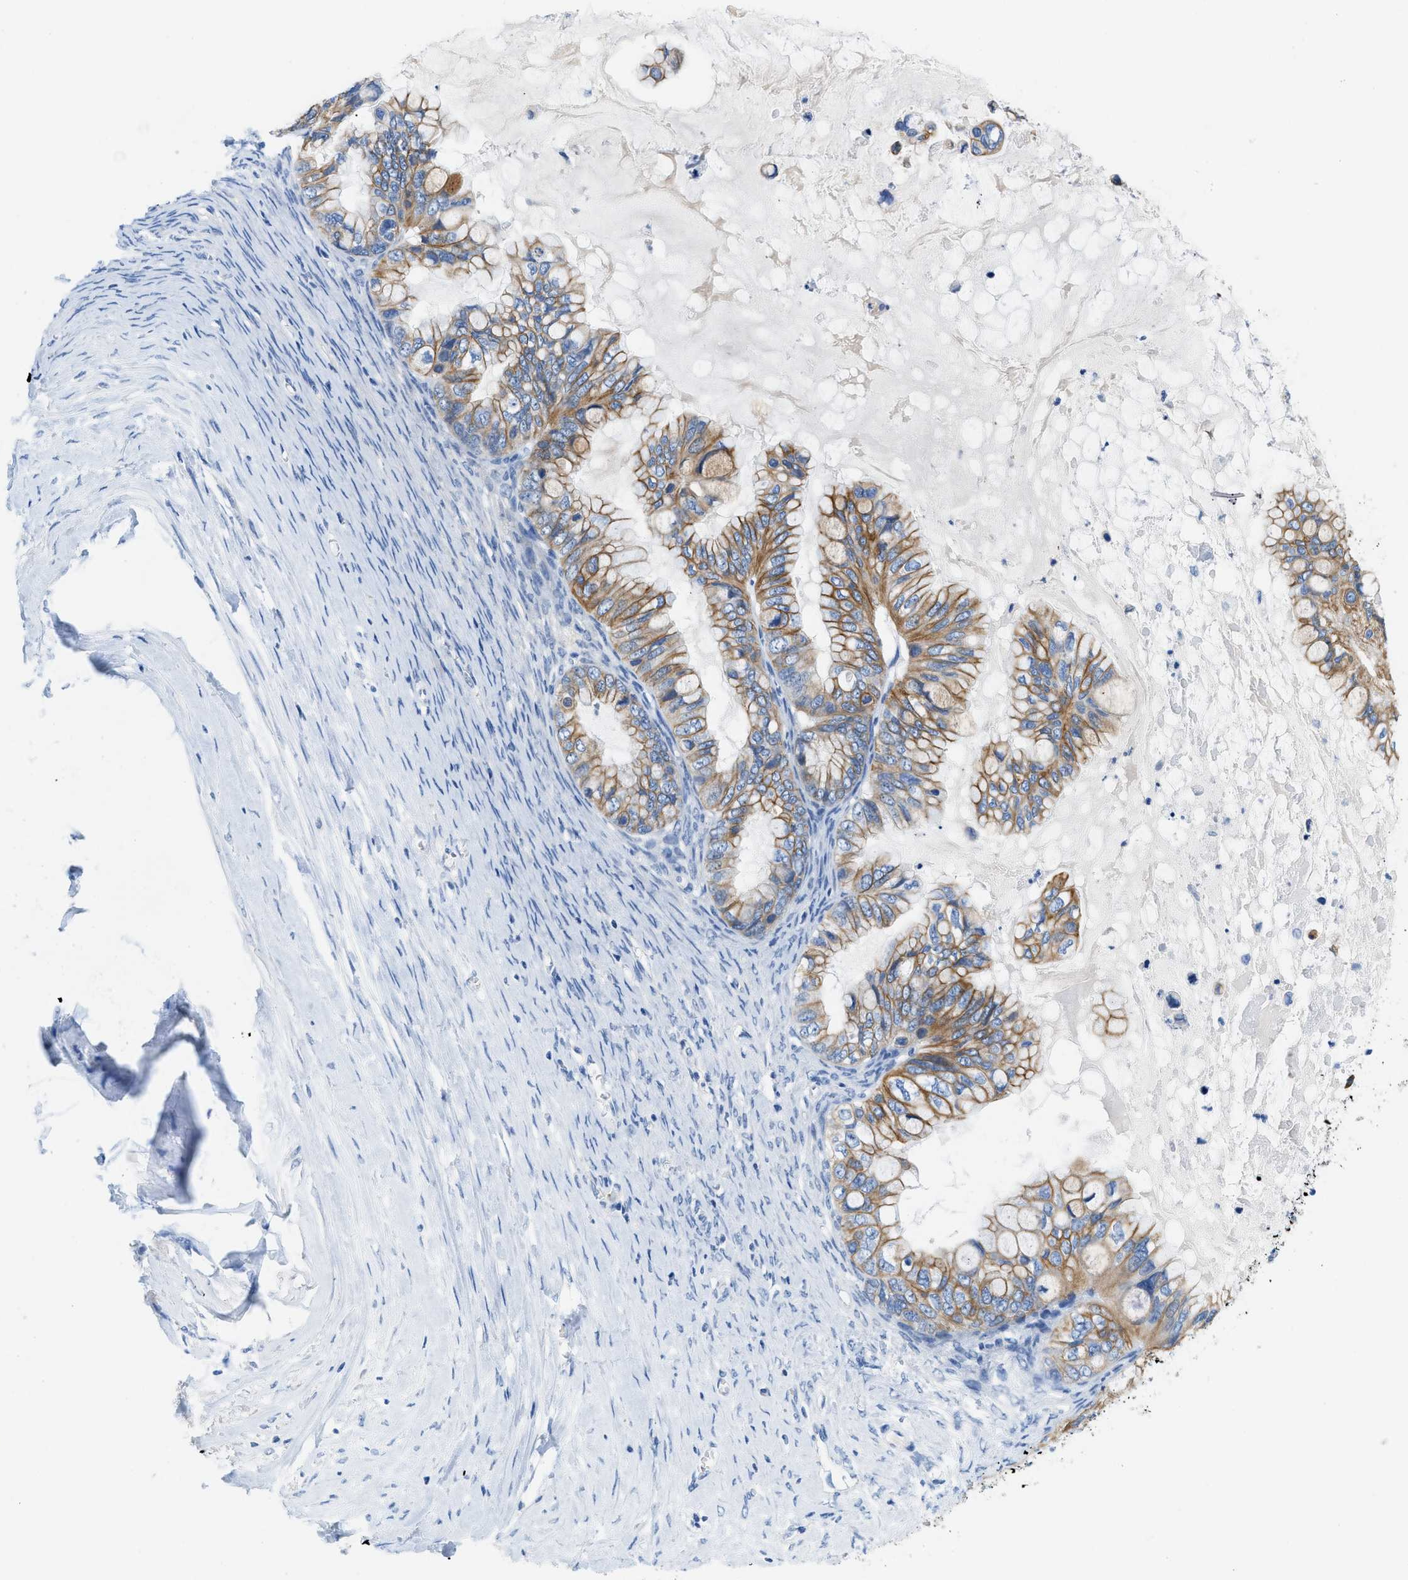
{"staining": {"intensity": "moderate", "quantity": ">75%", "location": "cytoplasmic/membranous"}, "tissue": "ovarian cancer", "cell_type": "Tumor cells", "image_type": "cancer", "snomed": [{"axis": "morphology", "description": "Cystadenocarcinoma, mucinous, NOS"}, {"axis": "topography", "description": "Ovary"}], "caption": "Immunohistochemical staining of ovarian mucinous cystadenocarcinoma exhibits moderate cytoplasmic/membranous protein positivity in about >75% of tumor cells.", "gene": "BPGM", "patient": {"sex": "female", "age": 80}}